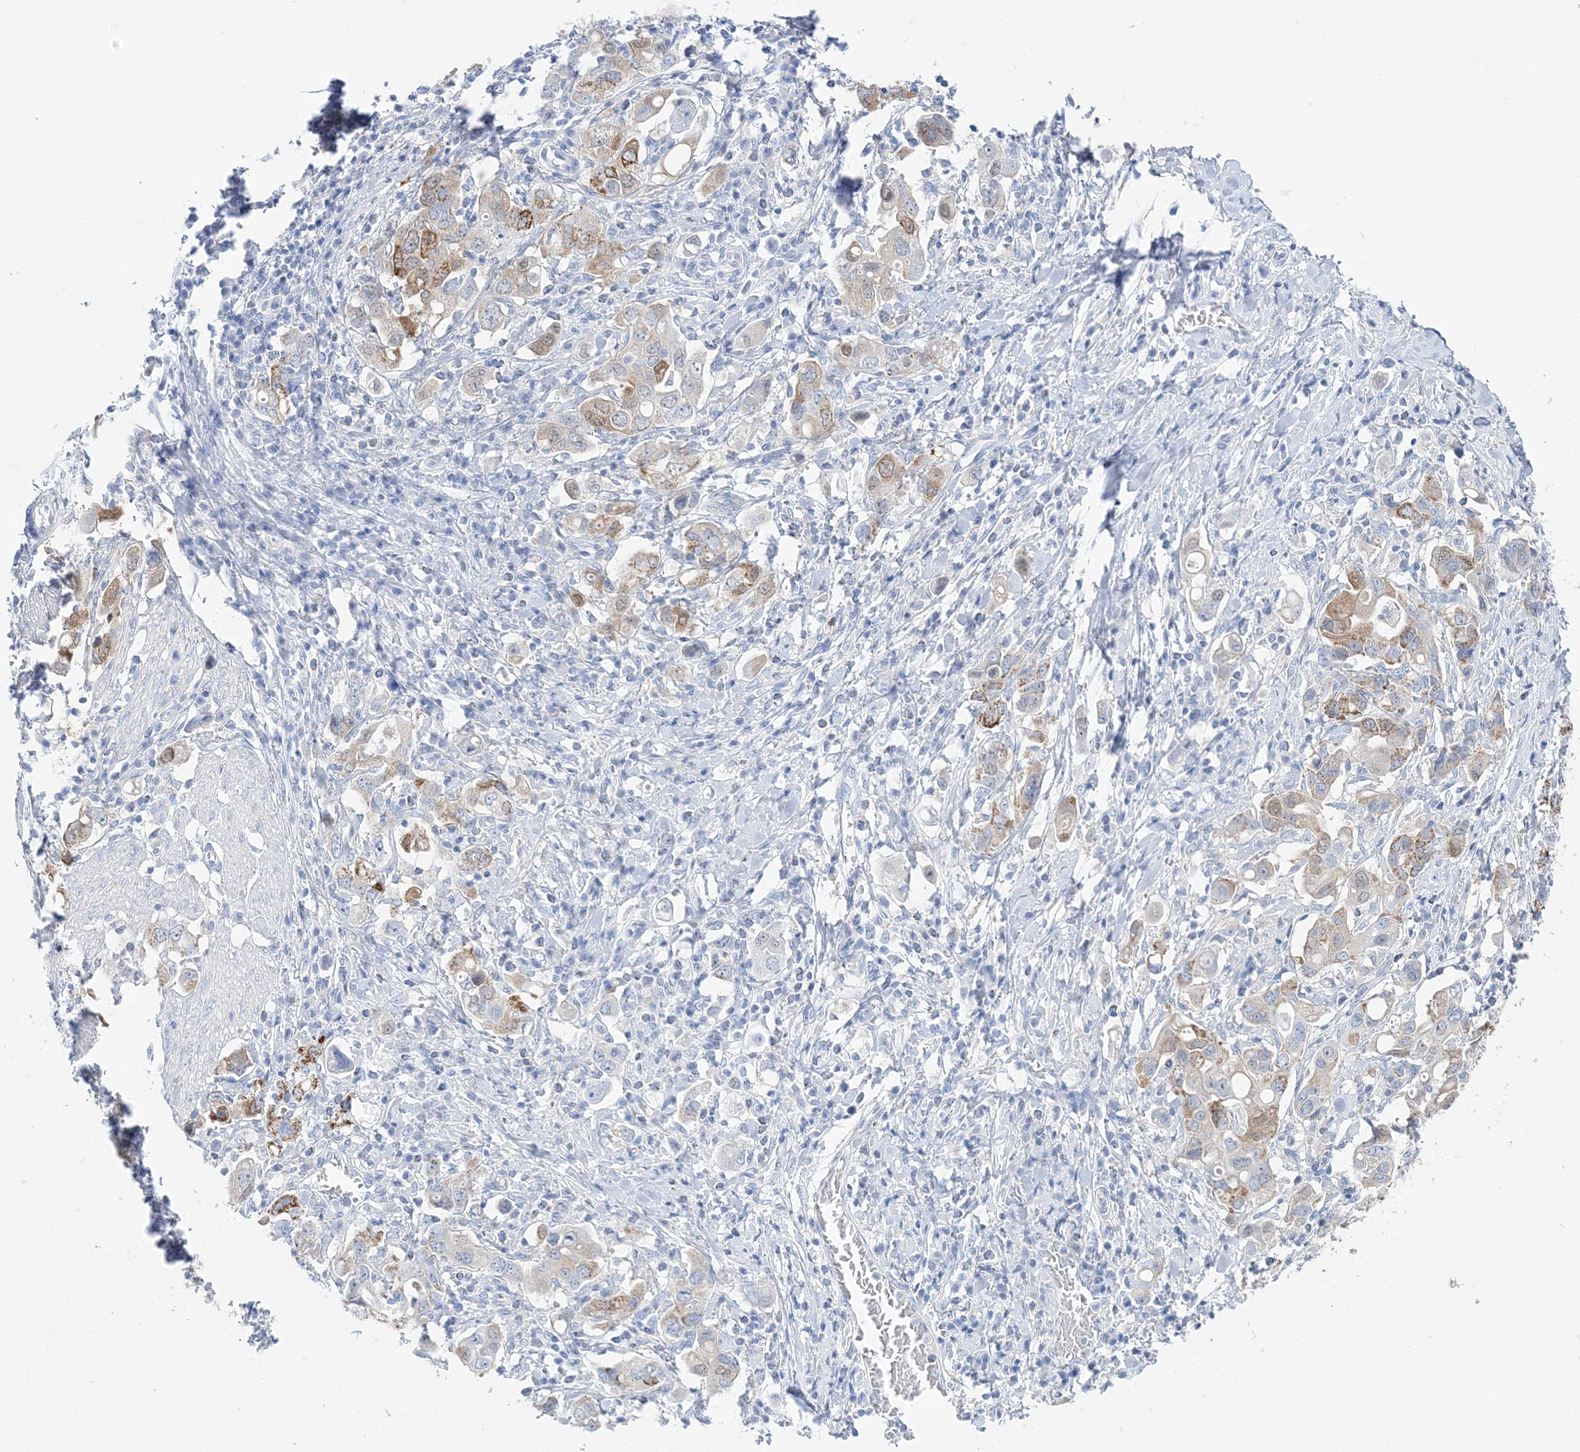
{"staining": {"intensity": "moderate", "quantity": "25%-75%", "location": "cytoplasmic/membranous"}, "tissue": "stomach cancer", "cell_type": "Tumor cells", "image_type": "cancer", "snomed": [{"axis": "morphology", "description": "Adenocarcinoma, NOS"}, {"axis": "topography", "description": "Stomach, upper"}], "caption": "Immunohistochemical staining of human stomach cancer (adenocarcinoma) reveals medium levels of moderate cytoplasmic/membranous positivity in approximately 25%-75% of tumor cells.", "gene": "HMGCS1", "patient": {"sex": "male", "age": 62}}